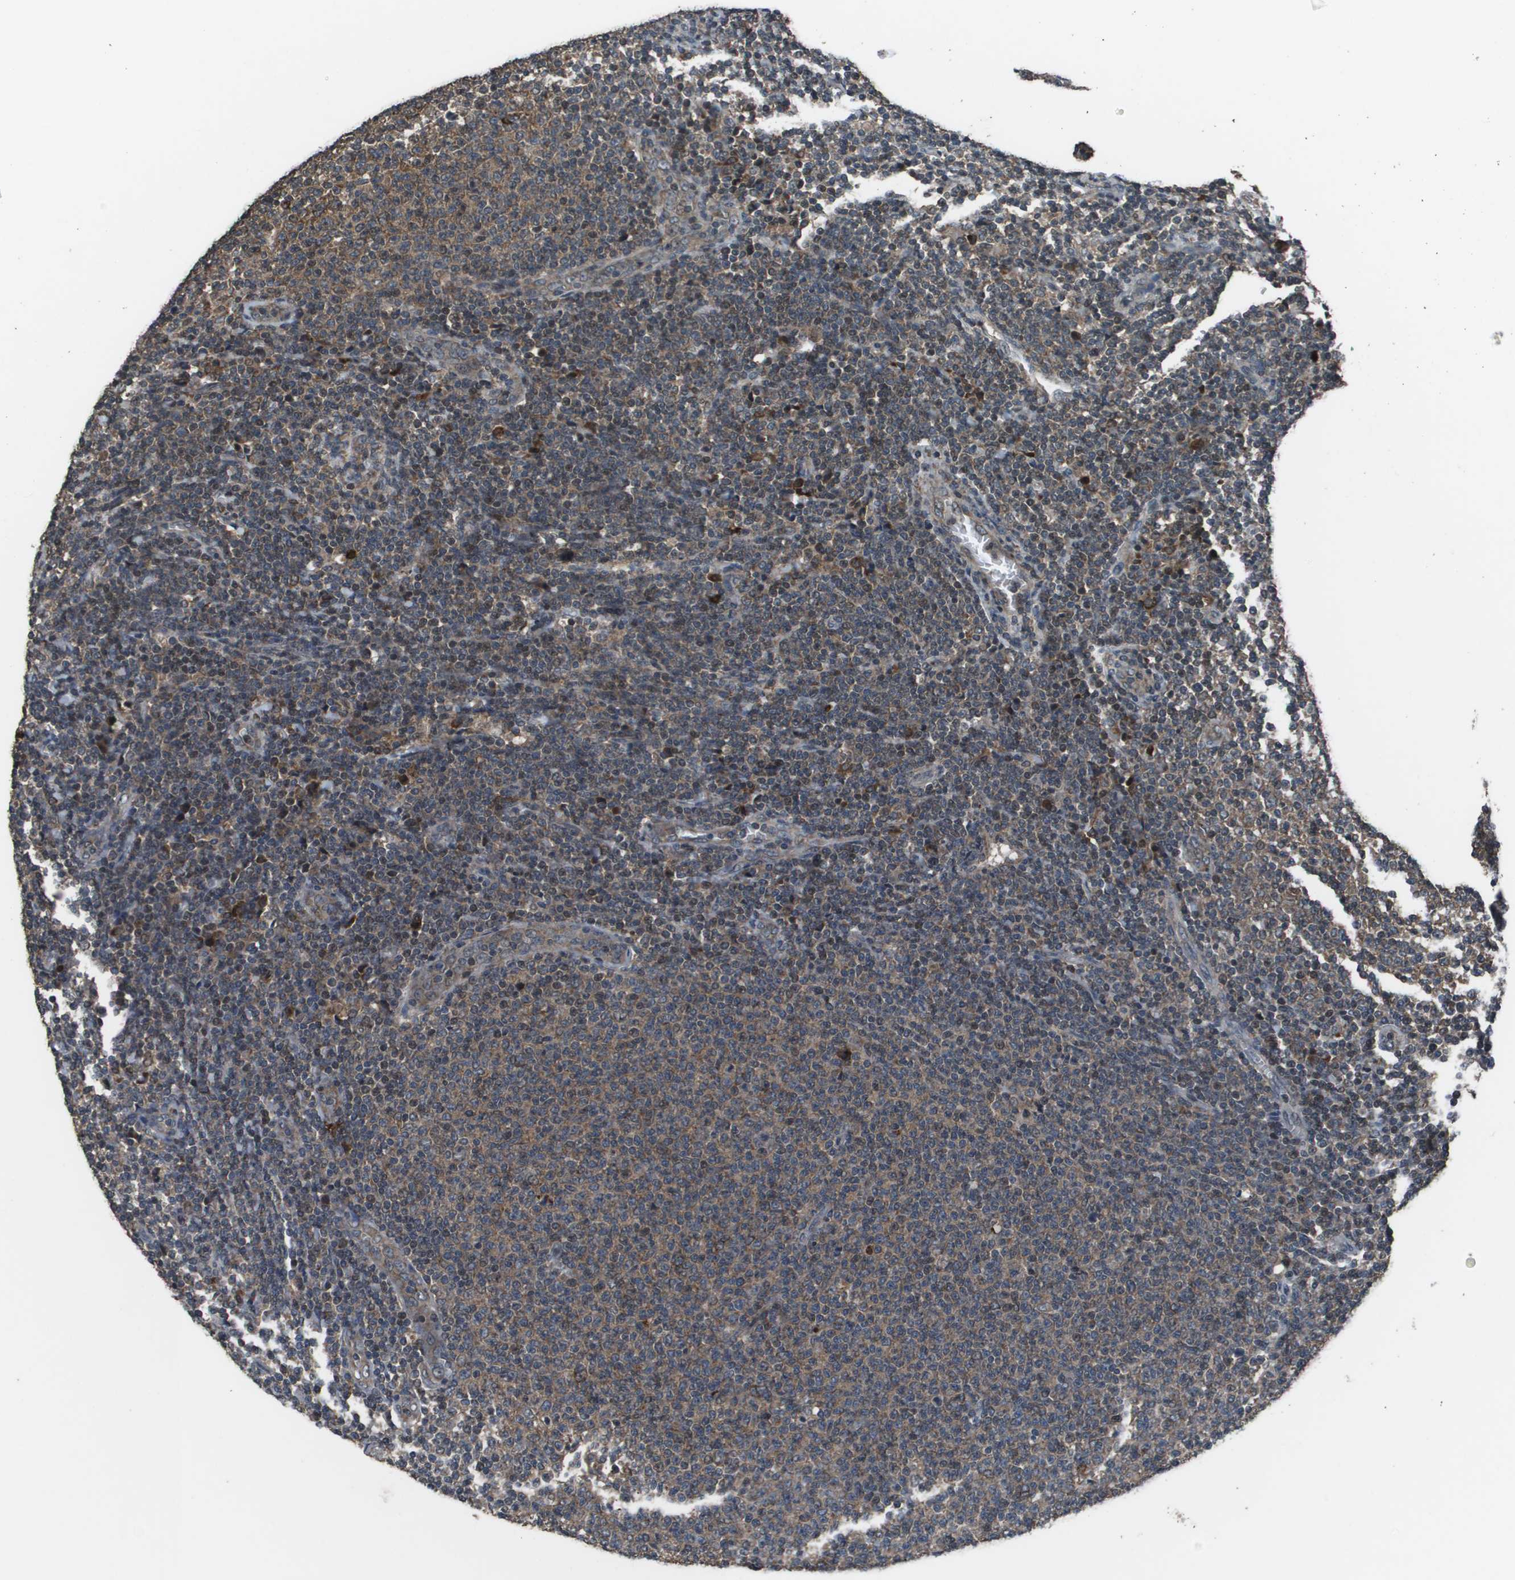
{"staining": {"intensity": "weak", "quantity": "<25%", "location": "cytoplasmic/membranous"}, "tissue": "lymphoma", "cell_type": "Tumor cells", "image_type": "cancer", "snomed": [{"axis": "morphology", "description": "Malignant lymphoma, non-Hodgkin's type, Low grade"}, {"axis": "topography", "description": "Lymph node"}], "caption": "DAB immunohistochemical staining of human malignant lymphoma, non-Hodgkin's type (low-grade) shows no significant staining in tumor cells. (Immunohistochemistry (ihc), brightfield microscopy, high magnification).", "gene": "GOSR2", "patient": {"sex": "male", "age": 66}}